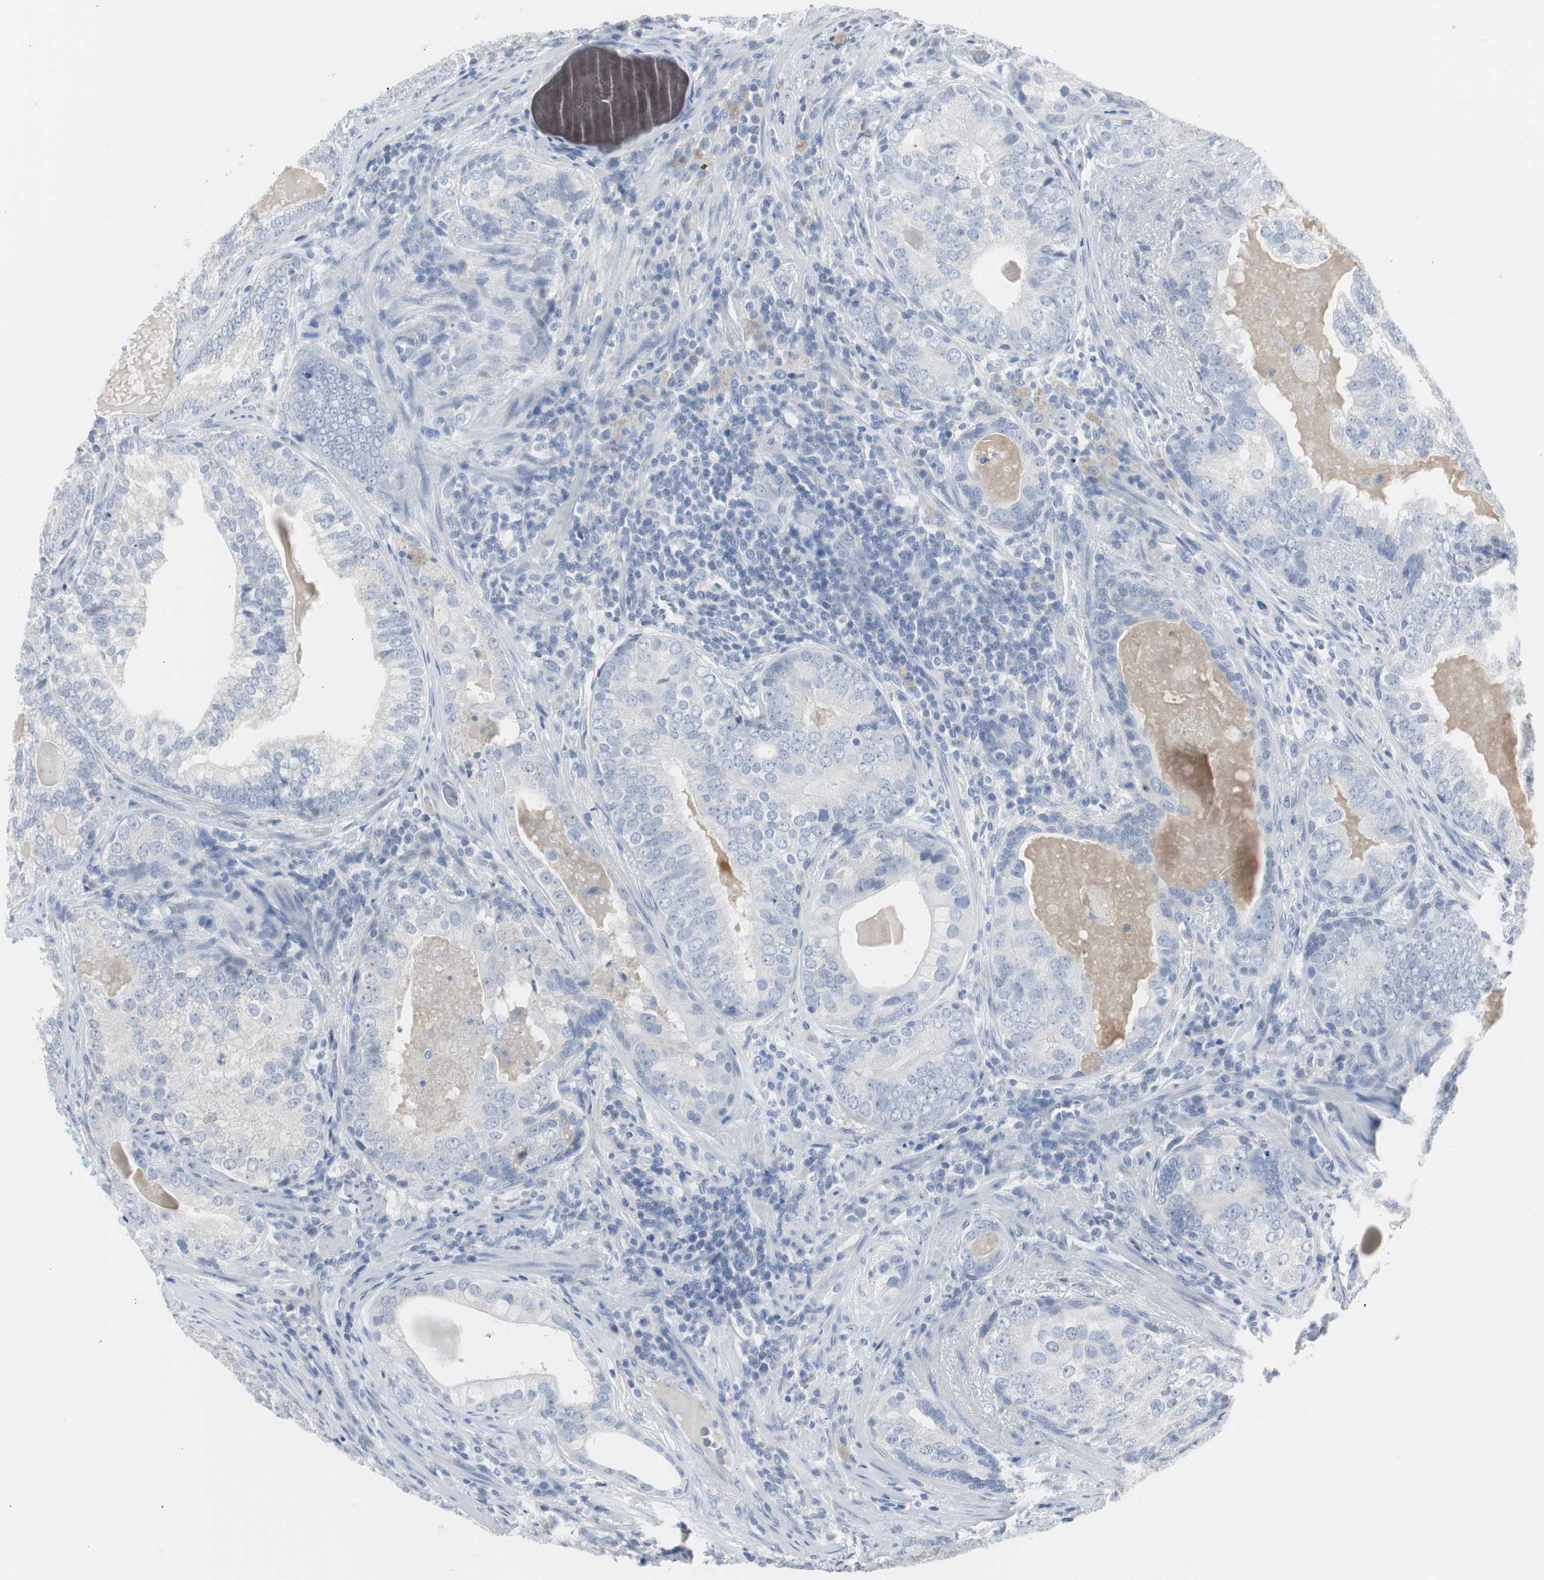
{"staining": {"intensity": "negative", "quantity": "none", "location": "none"}, "tissue": "prostate cancer", "cell_type": "Tumor cells", "image_type": "cancer", "snomed": [{"axis": "morphology", "description": "Adenocarcinoma, High grade"}, {"axis": "topography", "description": "Prostate"}], "caption": "A high-resolution image shows IHC staining of prostate cancer (adenocarcinoma (high-grade)), which demonstrates no significant expression in tumor cells.", "gene": "S100A7", "patient": {"sex": "male", "age": 66}}